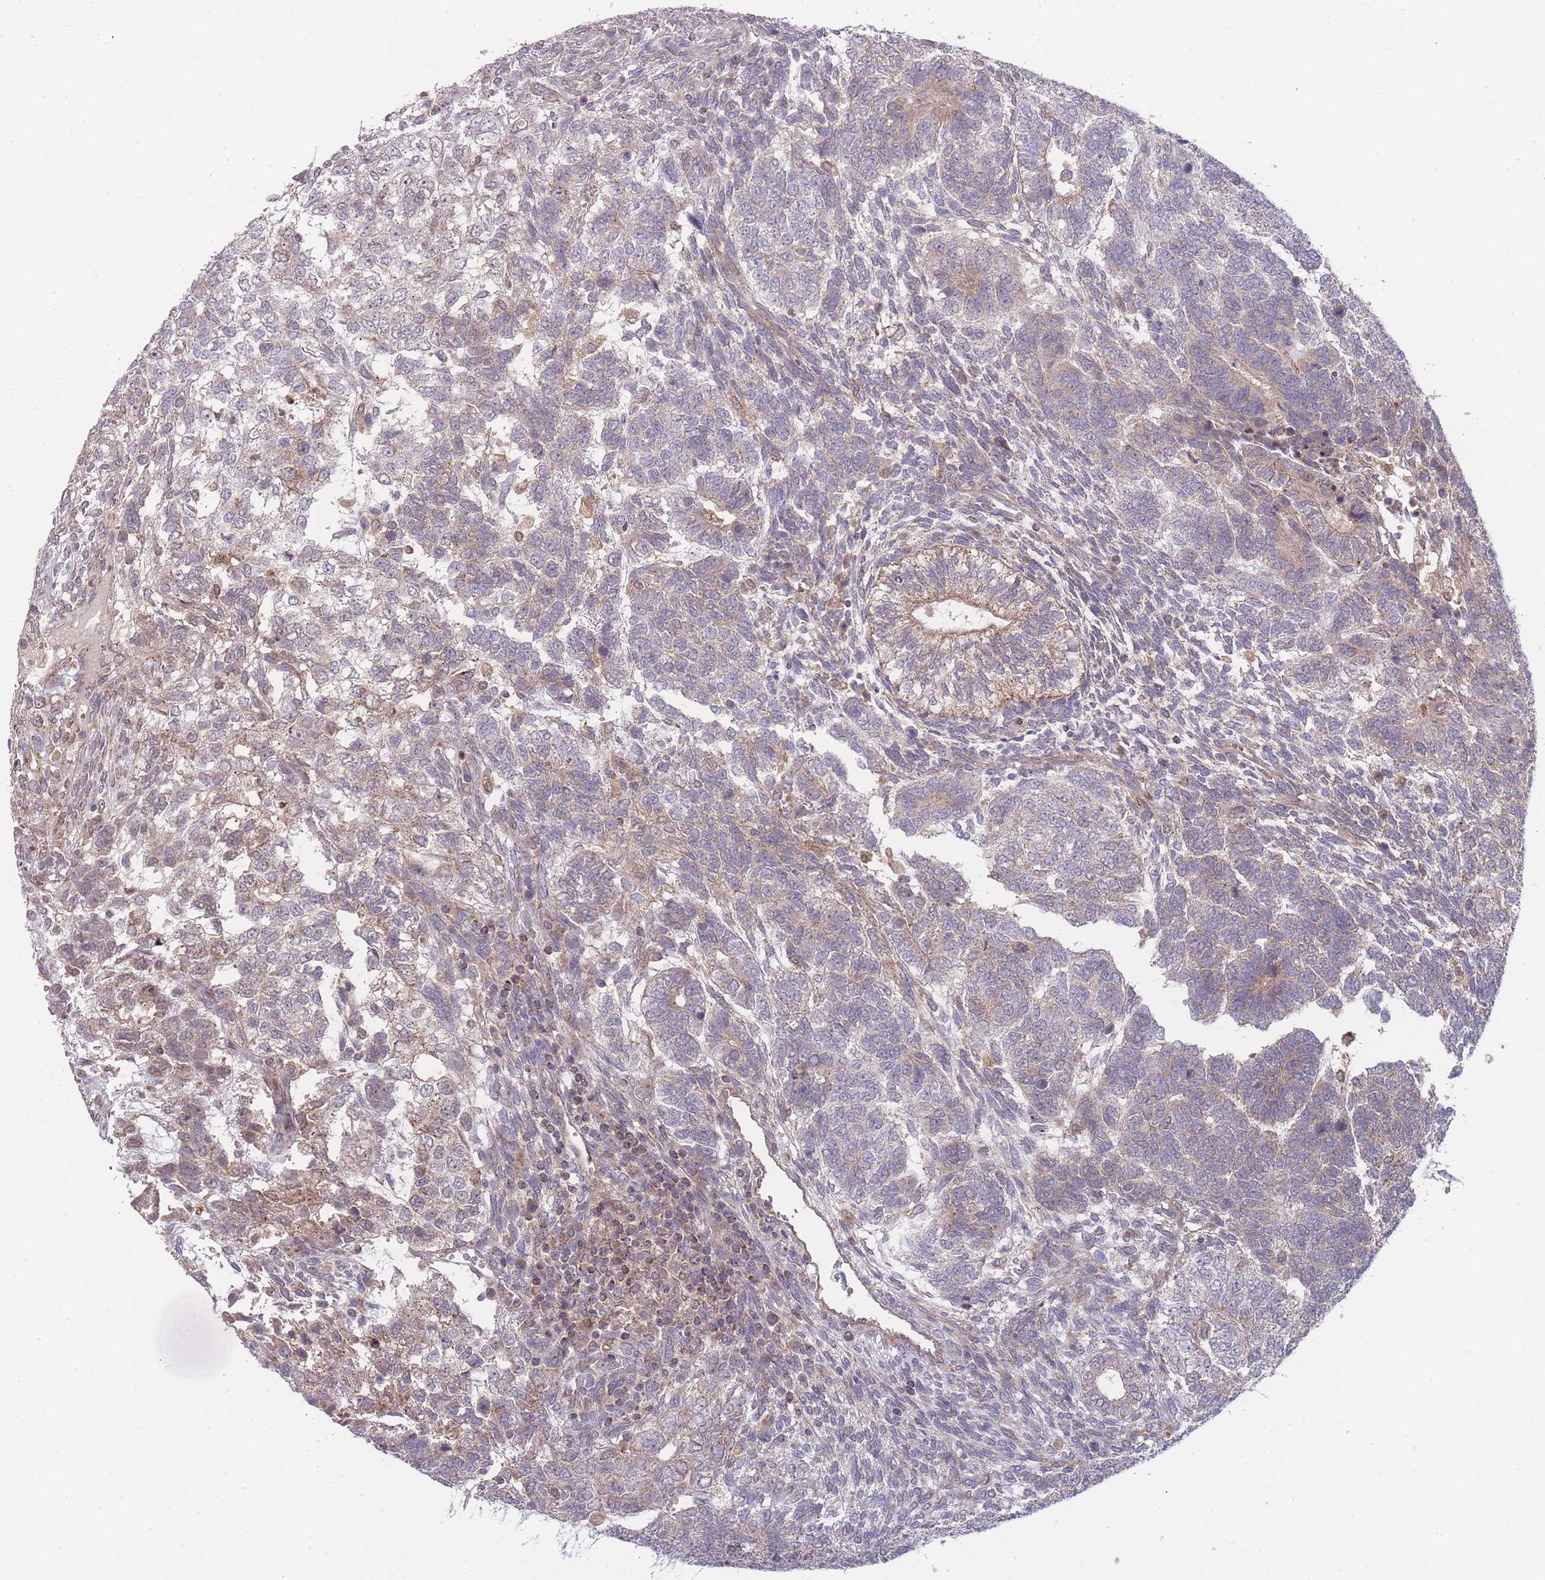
{"staining": {"intensity": "weak", "quantity": "25%-75%", "location": "cytoplasmic/membranous"}, "tissue": "testis cancer", "cell_type": "Tumor cells", "image_type": "cancer", "snomed": [{"axis": "morphology", "description": "Carcinoma, Embryonal, NOS"}, {"axis": "topography", "description": "Testis"}], "caption": "Immunohistochemistry (DAB) staining of embryonal carcinoma (testis) displays weak cytoplasmic/membranous protein staining in about 25%-75% of tumor cells.", "gene": "SLC35B4", "patient": {"sex": "male", "age": 23}}